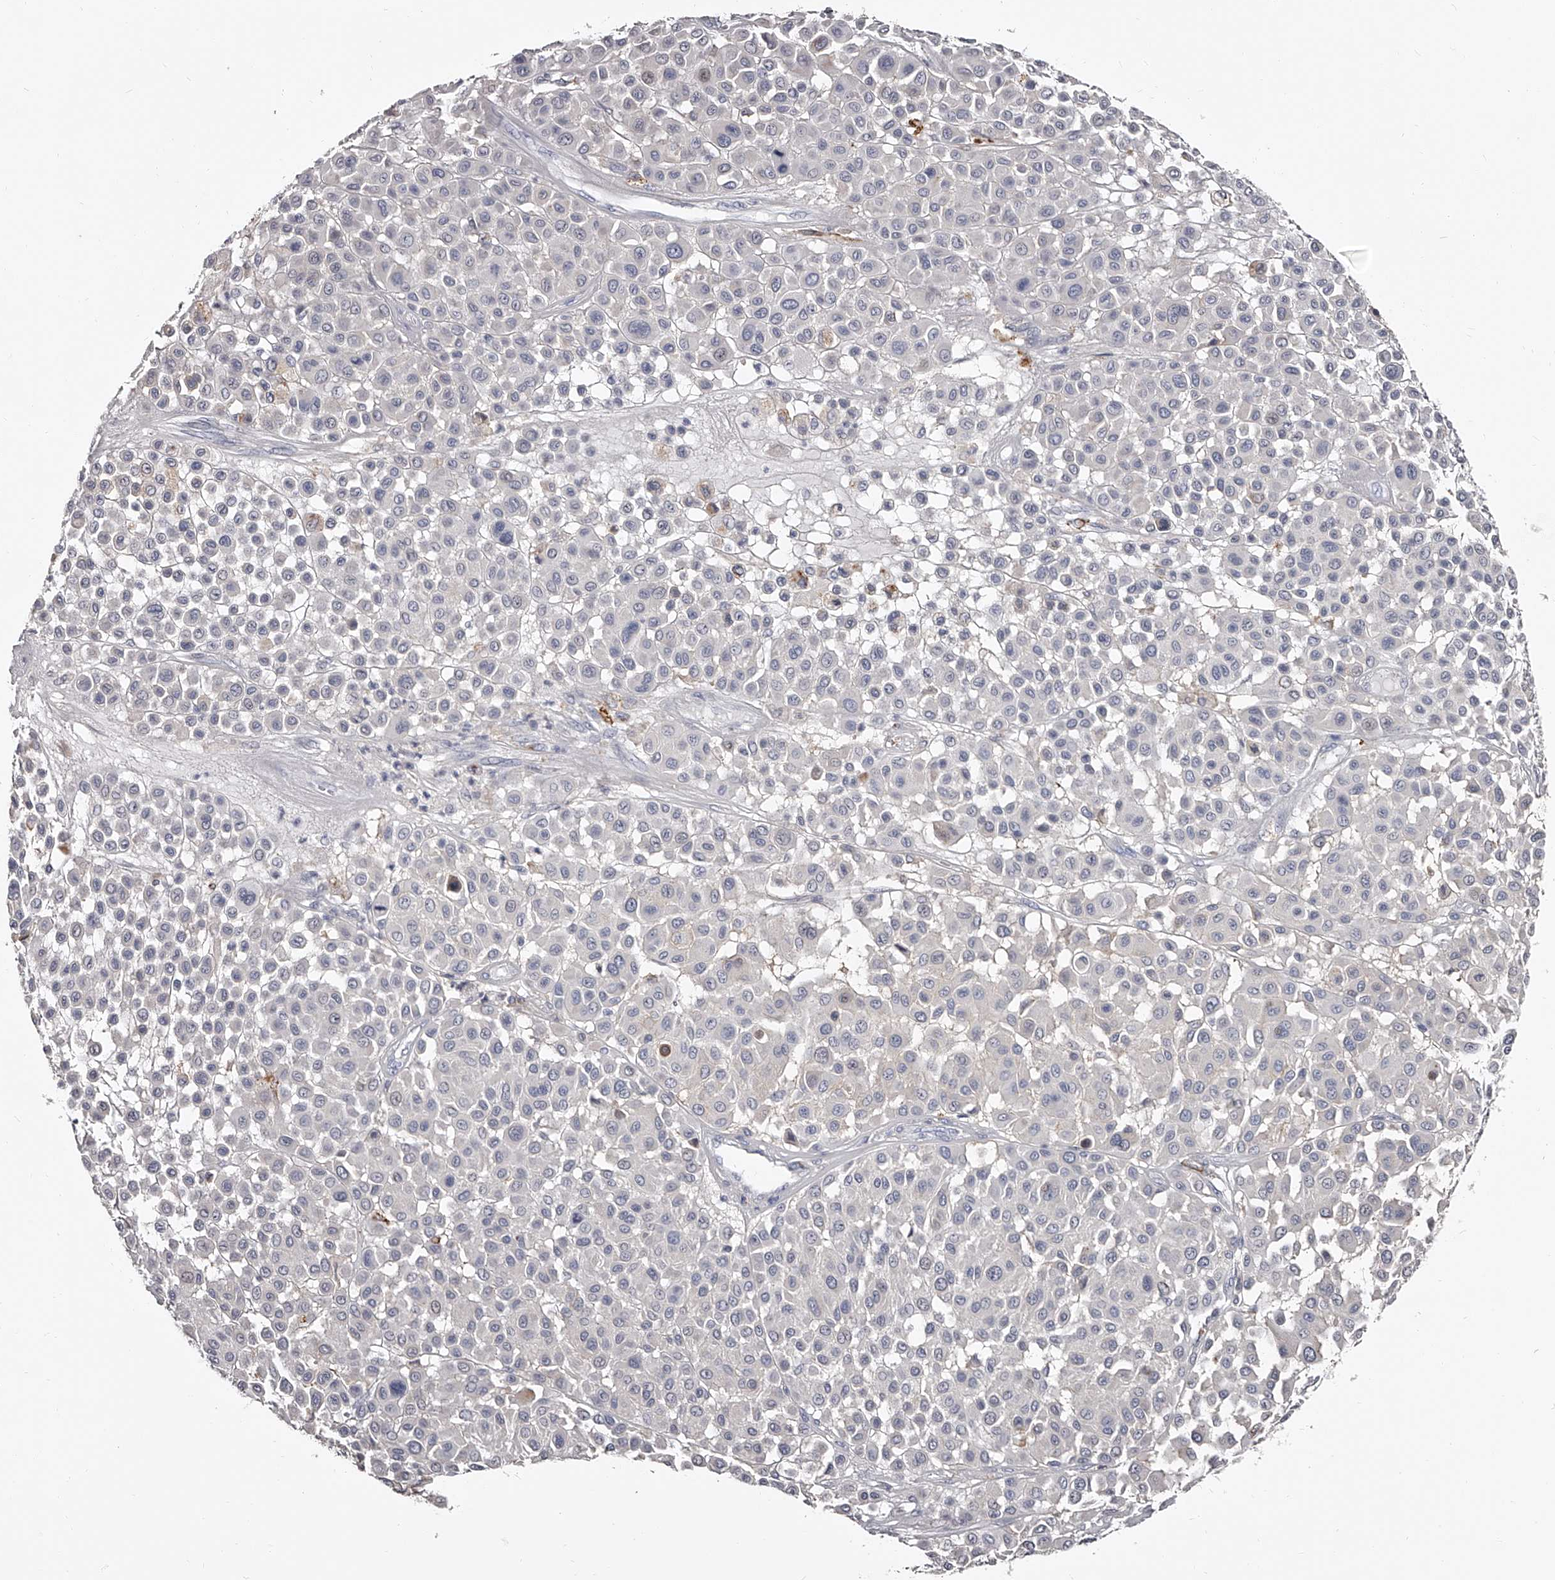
{"staining": {"intensity": "negative", "quantity": "none", "location": "none"}, "tissue": "melanoma", "cell_type": "Tumor cells", "image_type": "cancer", "snomed": [{"axis": "morphology", "description": "Malignant melanoma, Metastatic site"}, {"axis": "topography", "description": "Soft tissue"}], "caption": "The histopathology image exhibits no staining of tumor cells in malignant melanoma (metastatic site).", "gene": "PACSIN1", "patient": {"sex": "male", "age": 41}}